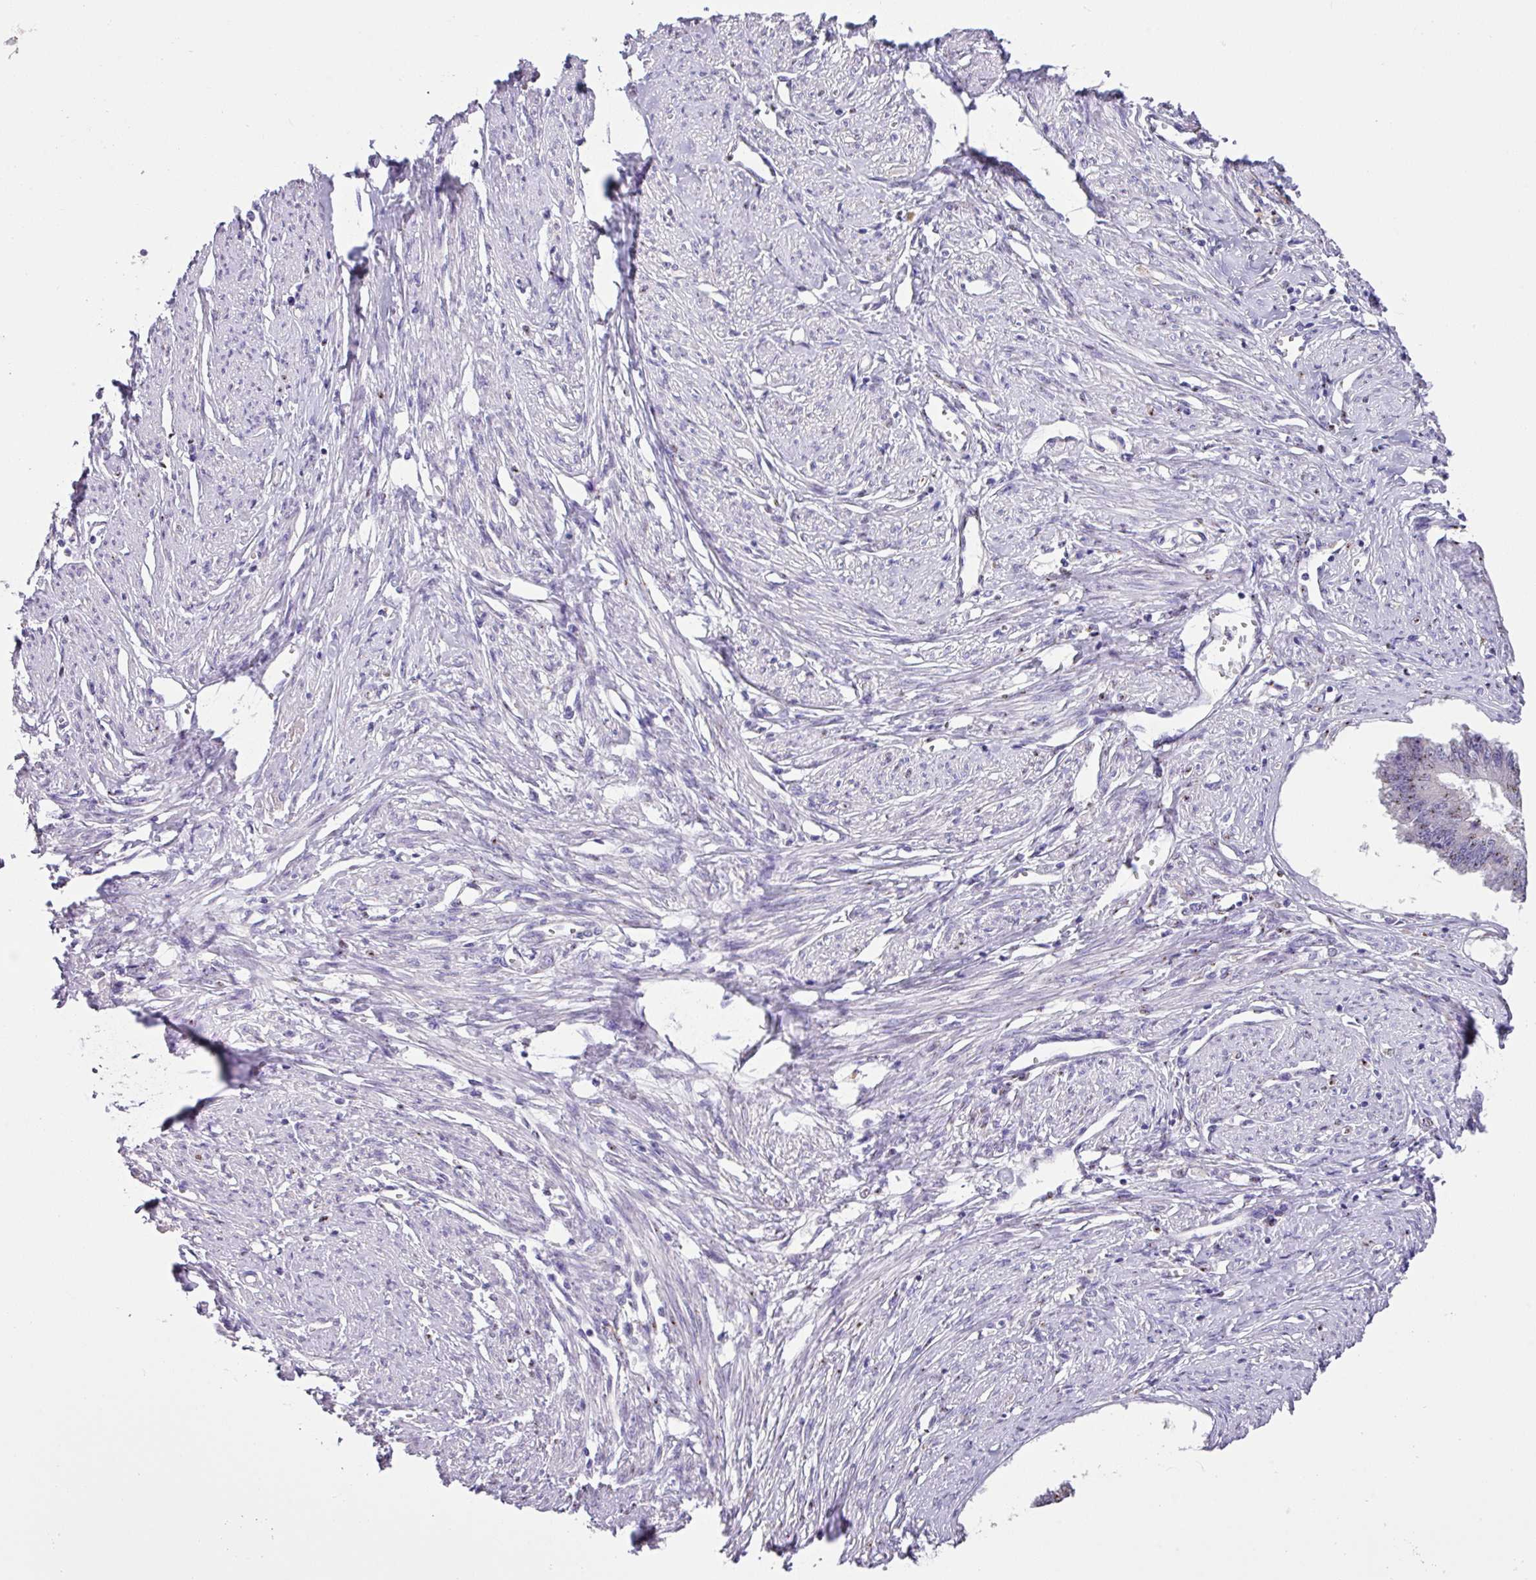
{"staining": {"intensity": "weak", "quantity": "25%-75%", "location": "nuclear"}, "tissue": "endometrial cancer", "cell_type": "Tumor cells", "image_type": "cancer", "snomed": [{"axis": "morphology", "description": "Adenocarcinoma, NOS"}, {"axis": "topography", "description": "Endometrium"}], "caption": "Human endometrial adenocarcinoma stained with a protein marker displays weak staining in tumor cells.", "gene": "ZG16", "patient": {"sex": "female", "age": 76}}